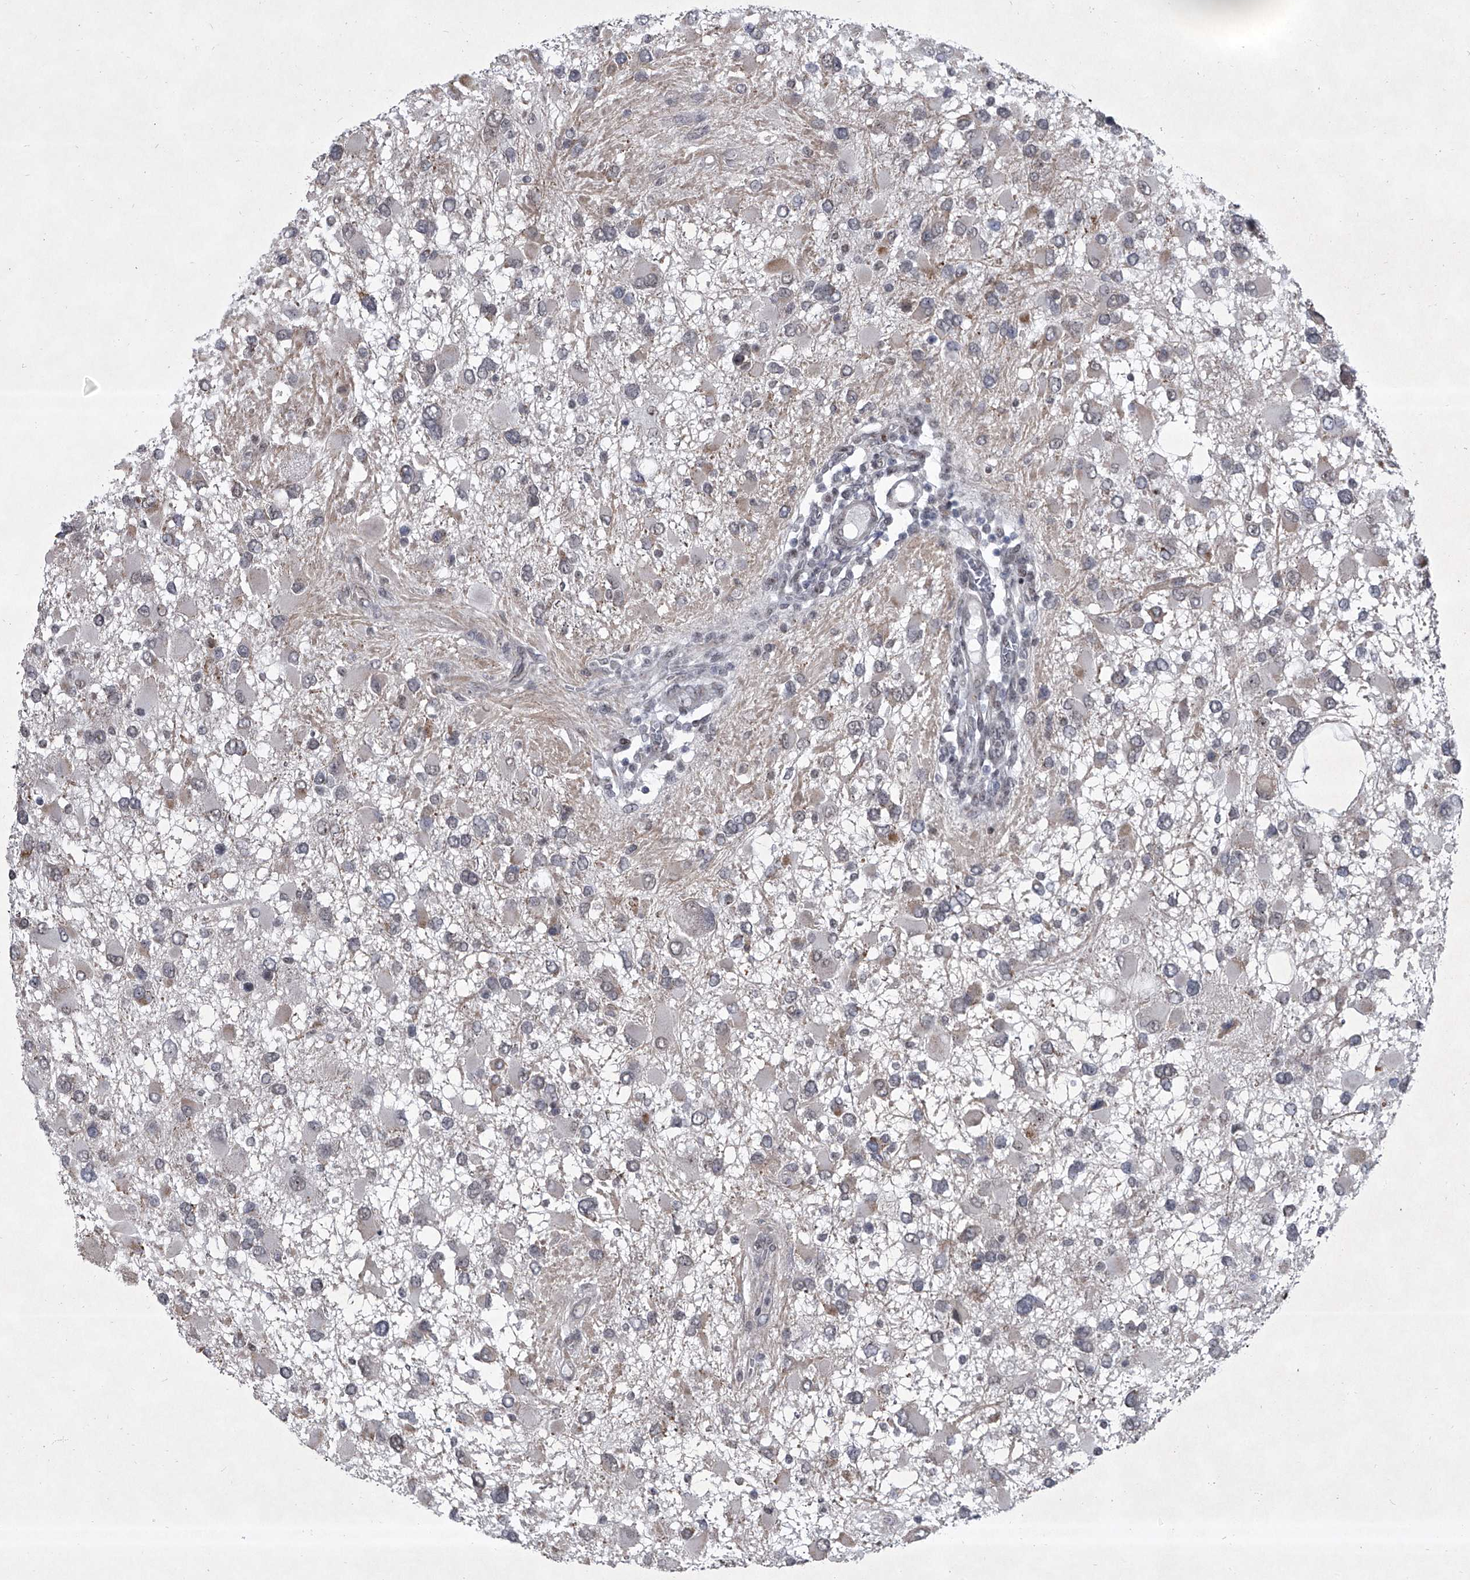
{"staining": {"intensity": "weak", "quantity": "<25%", "location": "cytoplasmic/membranous"}, "tissue": "glioma", "cell_type": "Tumor cells", "image_type": "cancer", "snomed": [{"axis": "morphology", "description": "Glioma, malignant, High grade"}, {"axis": "topography", "description": "Brain"}], "caption": "A high-resolution photomicrograph shows immunohistochemistry staining of high-grade glioma (malignant), which displays no significant expression in tumor cells.", "gene": "MLLT1", "patient": {"sex": "male", "age": 53}}